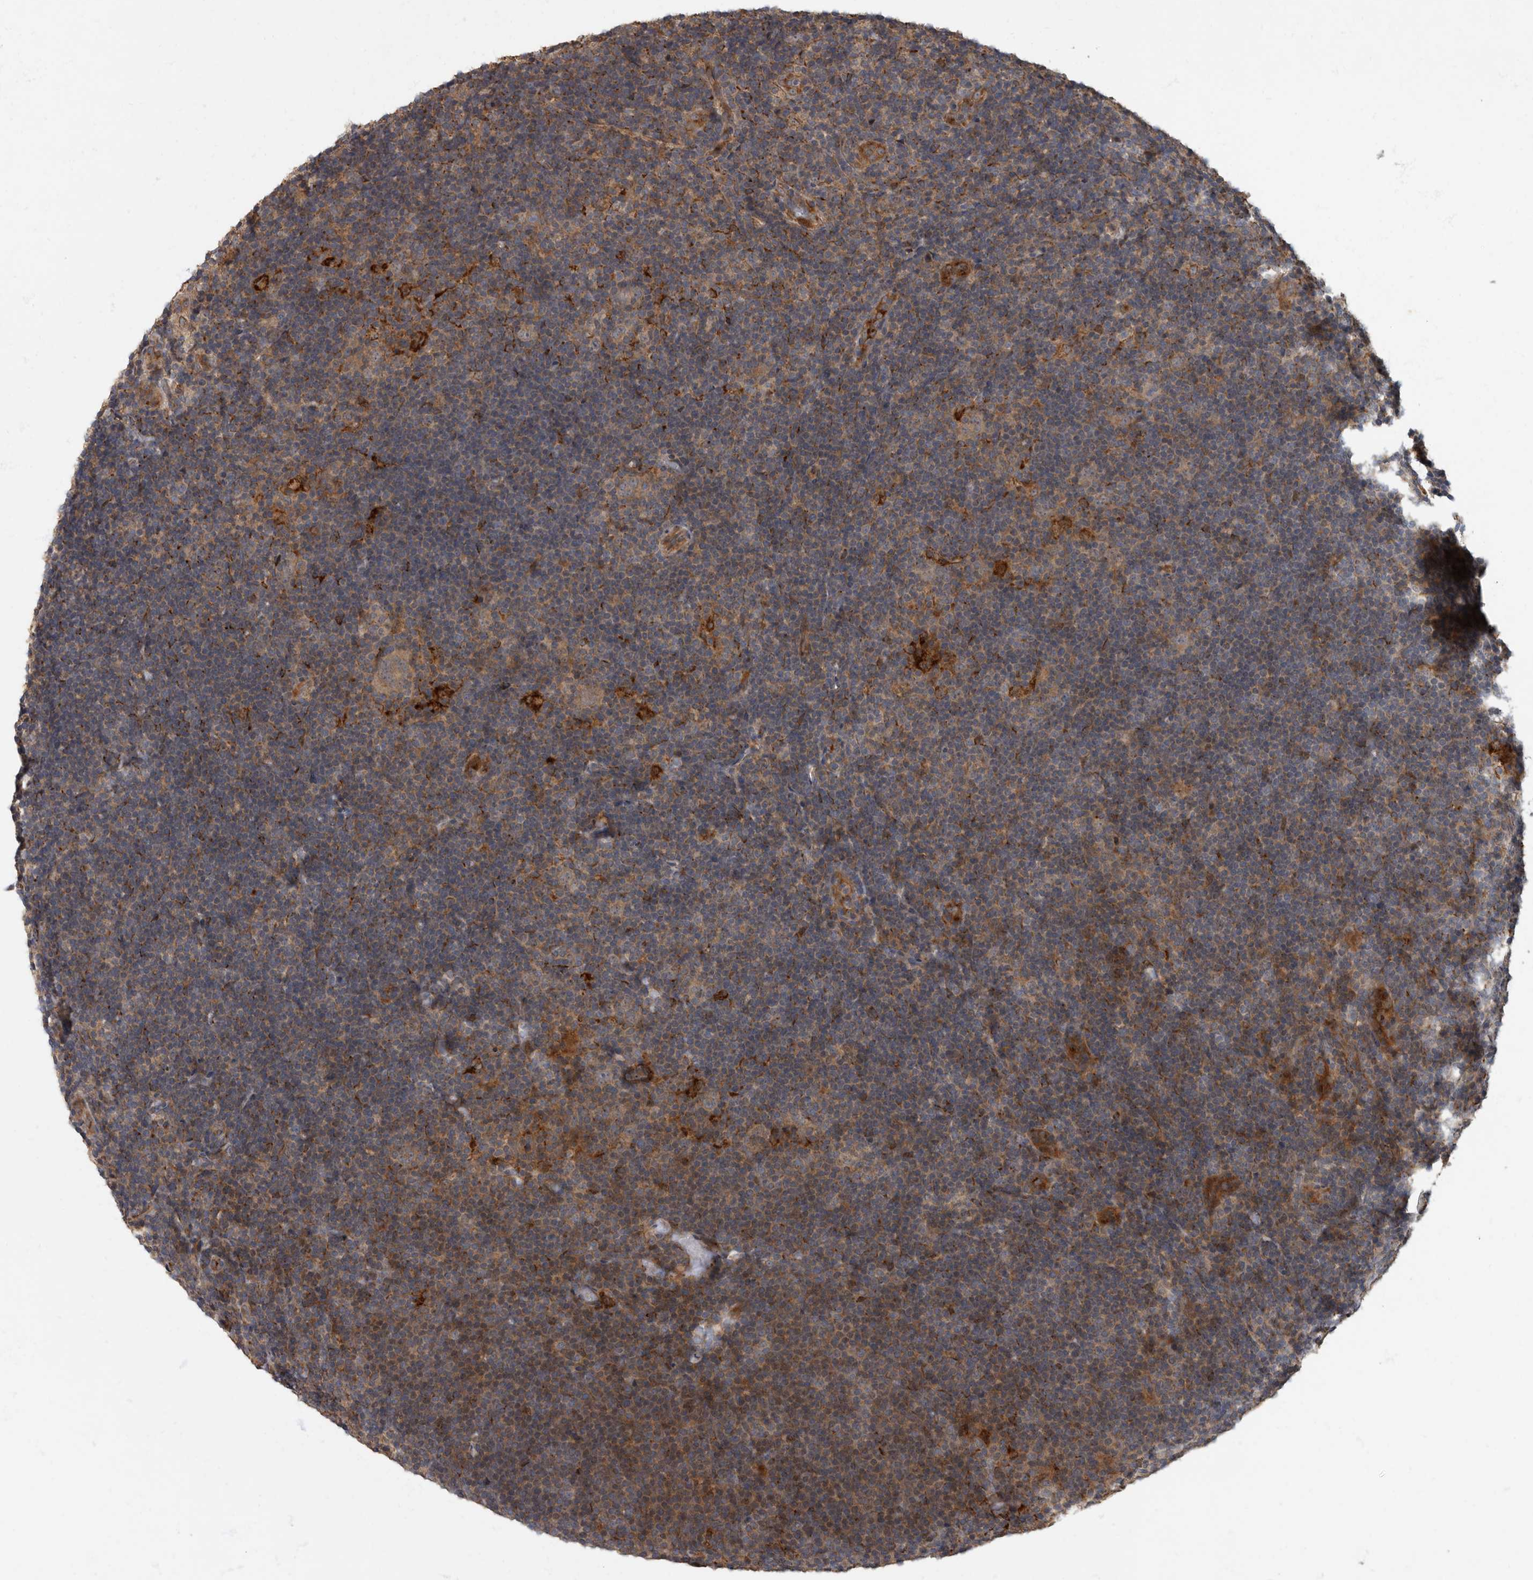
{"staining": {"intensity": "weak", "quantity": ">75%", "location": "cytoplasmic/membranous"}, "tissue": "lymphoma", "cell_type": "Tumor cells", "image_type": "cancer", "snomed": [{"axis": "morphology", "description": "Hodgkin's disease, NOS"}, {"axis": "topography", "description": "Lymph node"}], "caption": "Tumor cells display weak cytoplasmic/membranous staining in approximately >75% of cells in Hodgkin's disease. Nuclei are stained in blue.", "gene": "IQCK", "patient": {"sex": "female", "age": 57}}